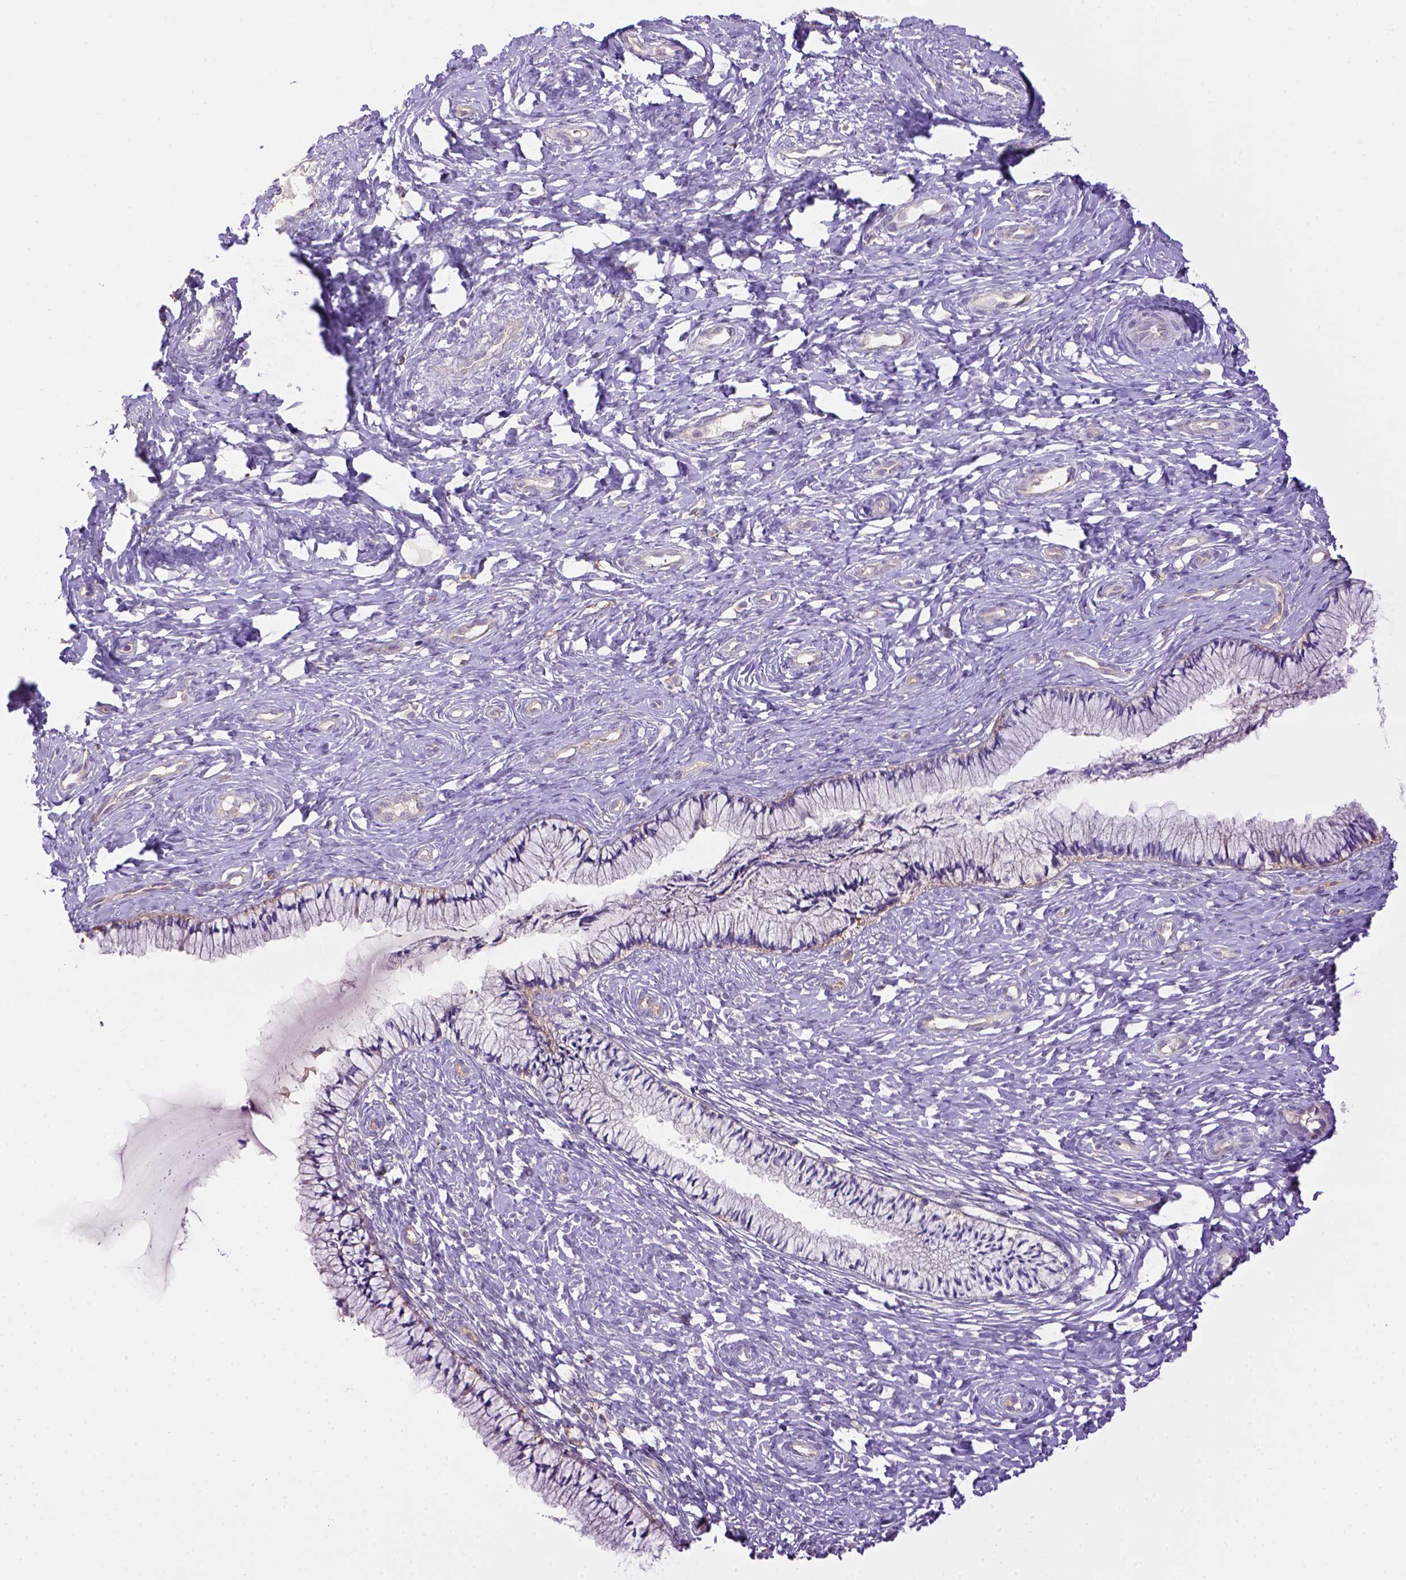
{"staining": {"intensity": "negative", "quantity": "none", "location": "none"}, "tissue": "cervix", "cell_type": "Glandular cells", "image_type": "normal", "snomed": [{"axis": "morphology", "description": "Normal tissue, NOS"}, {"axis": "topography", "description": "Cervix"}], "caption": "Immunohistochemistry of normal human cervix displays no staining in glandular cells. (Stains: DAB (3,3'-diaminobenzidine) IHC with hematoxylin counter stain, Microscopy: brightfield microscopy at high magnification).", "gene": "CD40", "patient": {"sex": "female", "age": 37}}